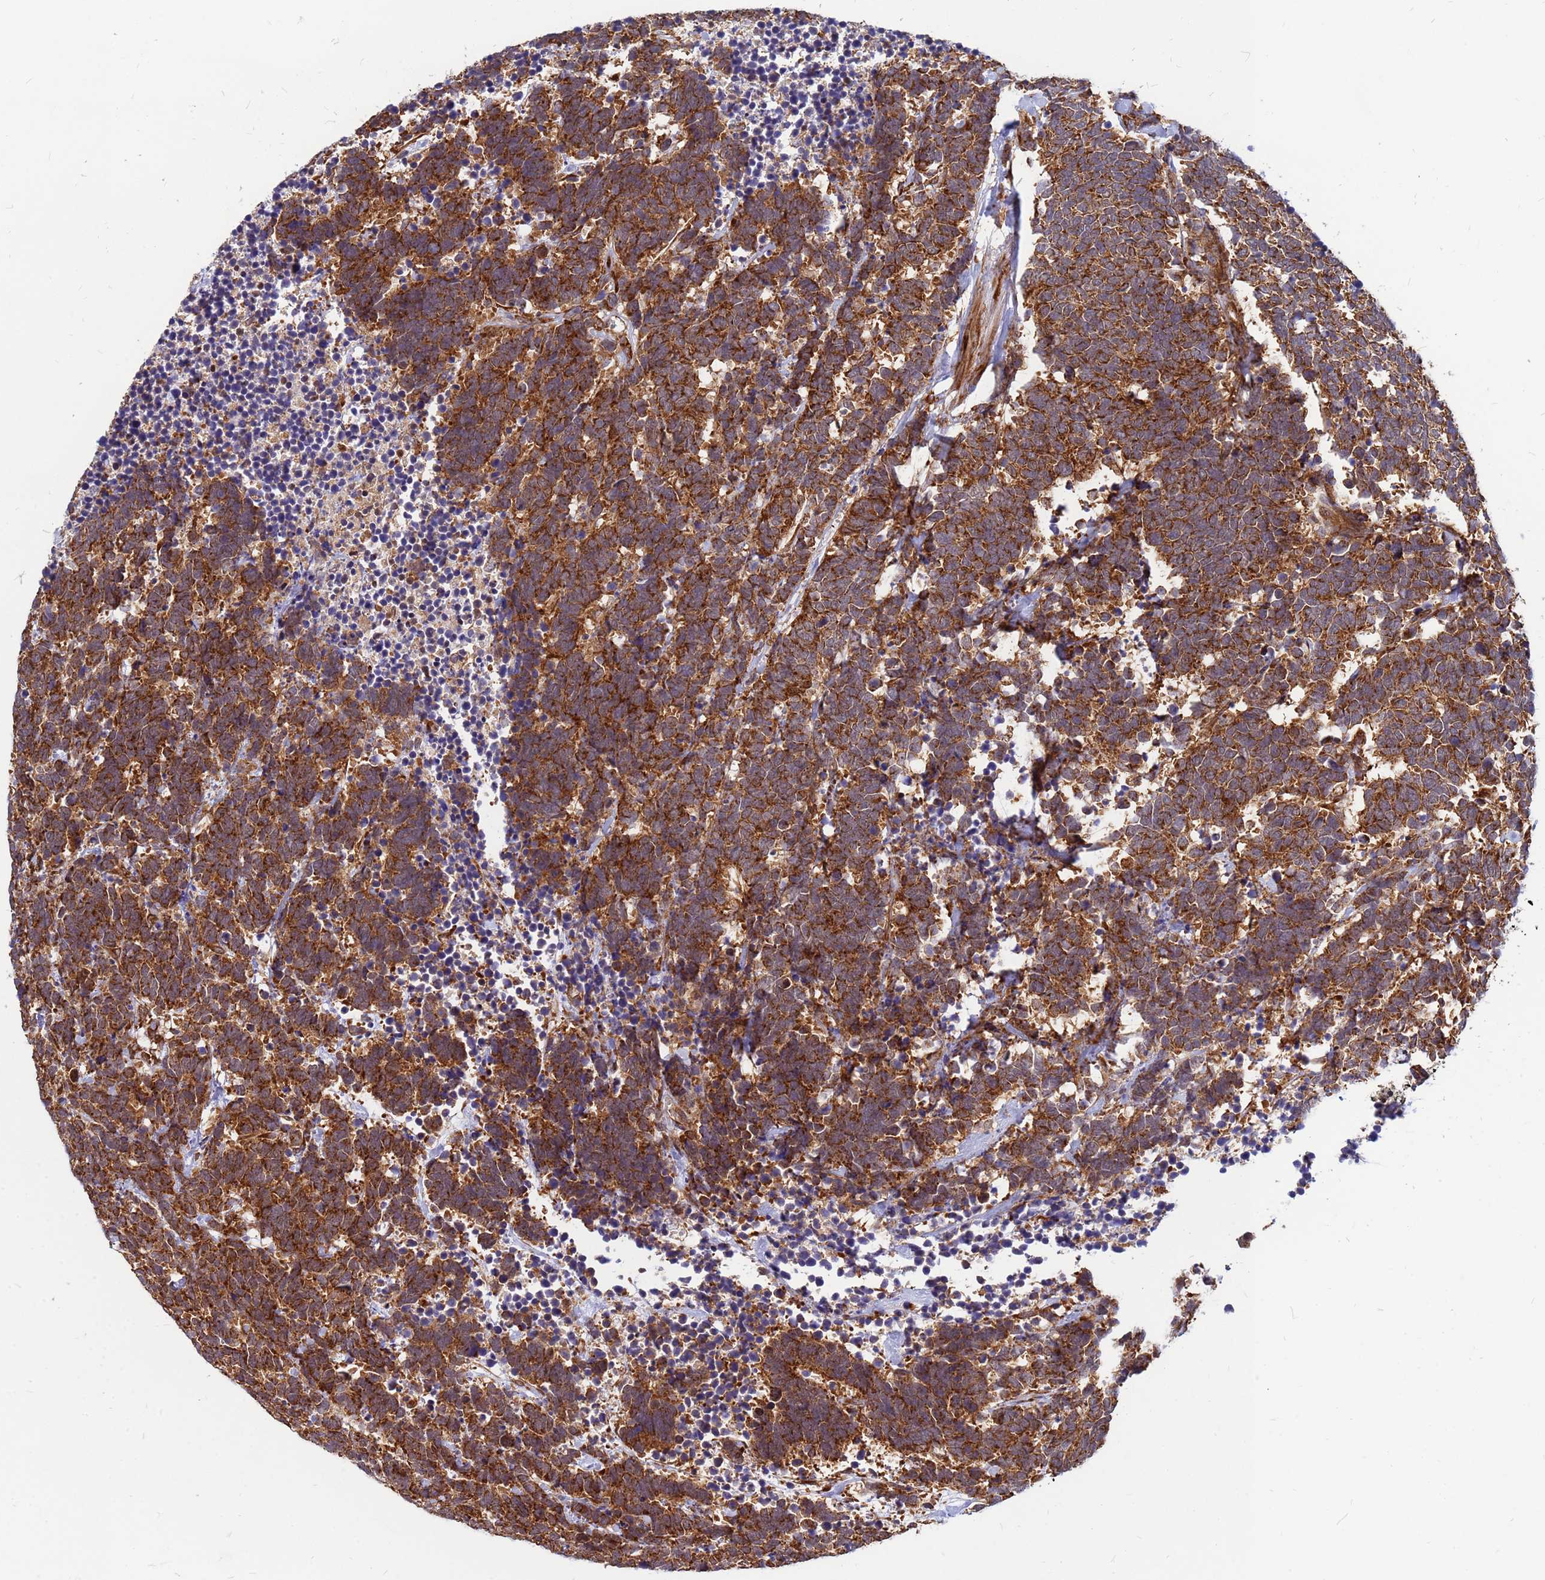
{"staining": {"intensity": "strong", "quantity": ">75%", "location": "cytoplasmic/membranous"}, "tissue": "carcinoid", "cell_type": "Tumor cells", "image_type": "cancer", "snomed": [{"axis": "morphology", "description": "Carcinoma, NOS"}, {"axis": "morphology", "description": "Carcinoid, malignant, NOS"}, {"axis": "topography", "description": "Urinary bladder"}], "caption": "Immunohistochemical staining of human malignant carcinoid demonstrates high levels of strong cytoplasmic/membranous protein positivity in about >75% of tumor cells.", "gene": "RPL8", "patient": {"sex": "male", "age": 57}}